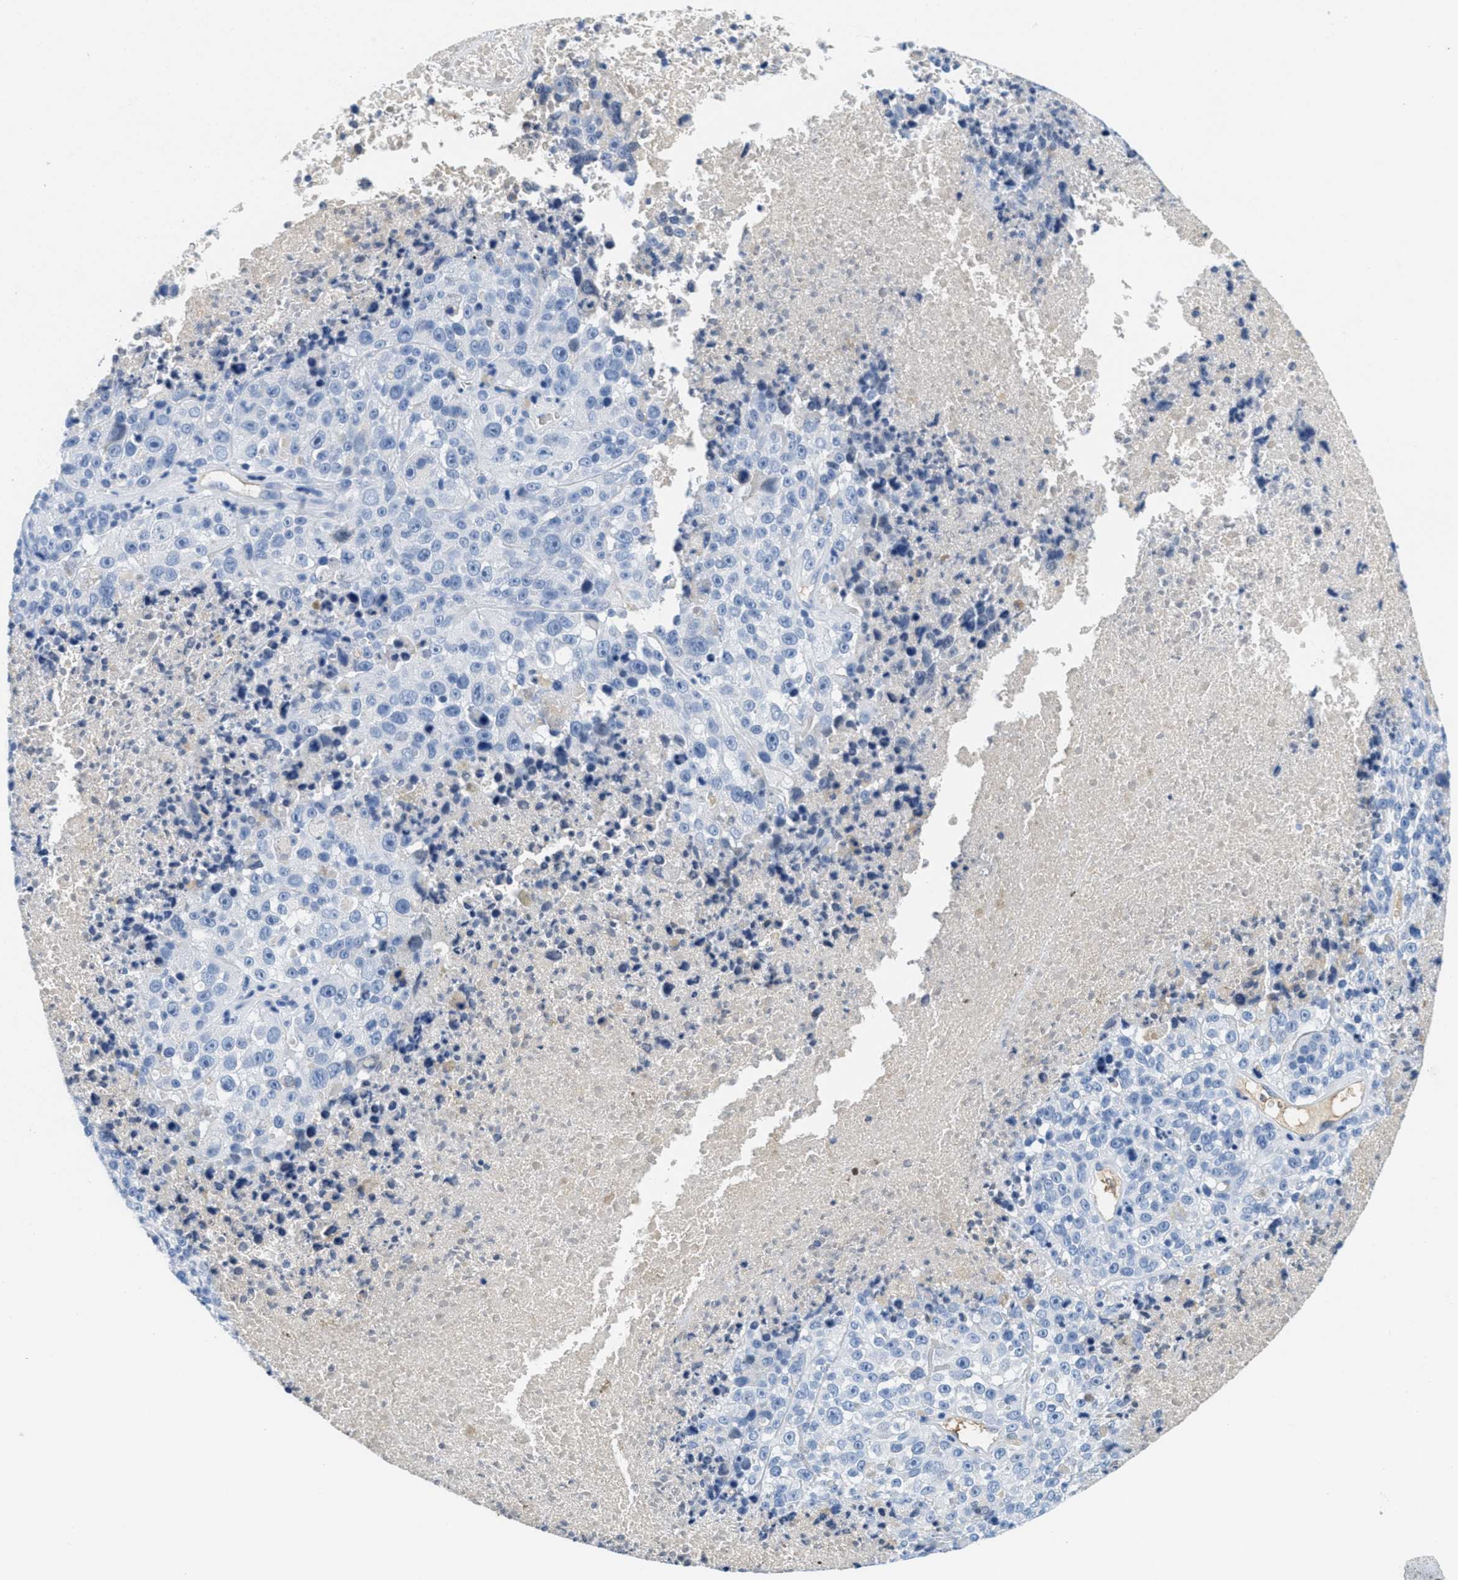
{"staining": {"intensity": "negative", "quantity": "none", "location": "none"}, "tissue": "melanoma", "cell_type": "Tumor cells", "image_type": "cancer", "snomed": [{"axis": "morphology", "description": "Malignant melanoma, Metastatic site"}, {"axis": "topography", "description": "Cerebral cortex"}], "caption": "Tumor cells show no significant staining in melanoma.", "gene": "SERPINA1", "patient": {"sex": "female", "age": 52}}